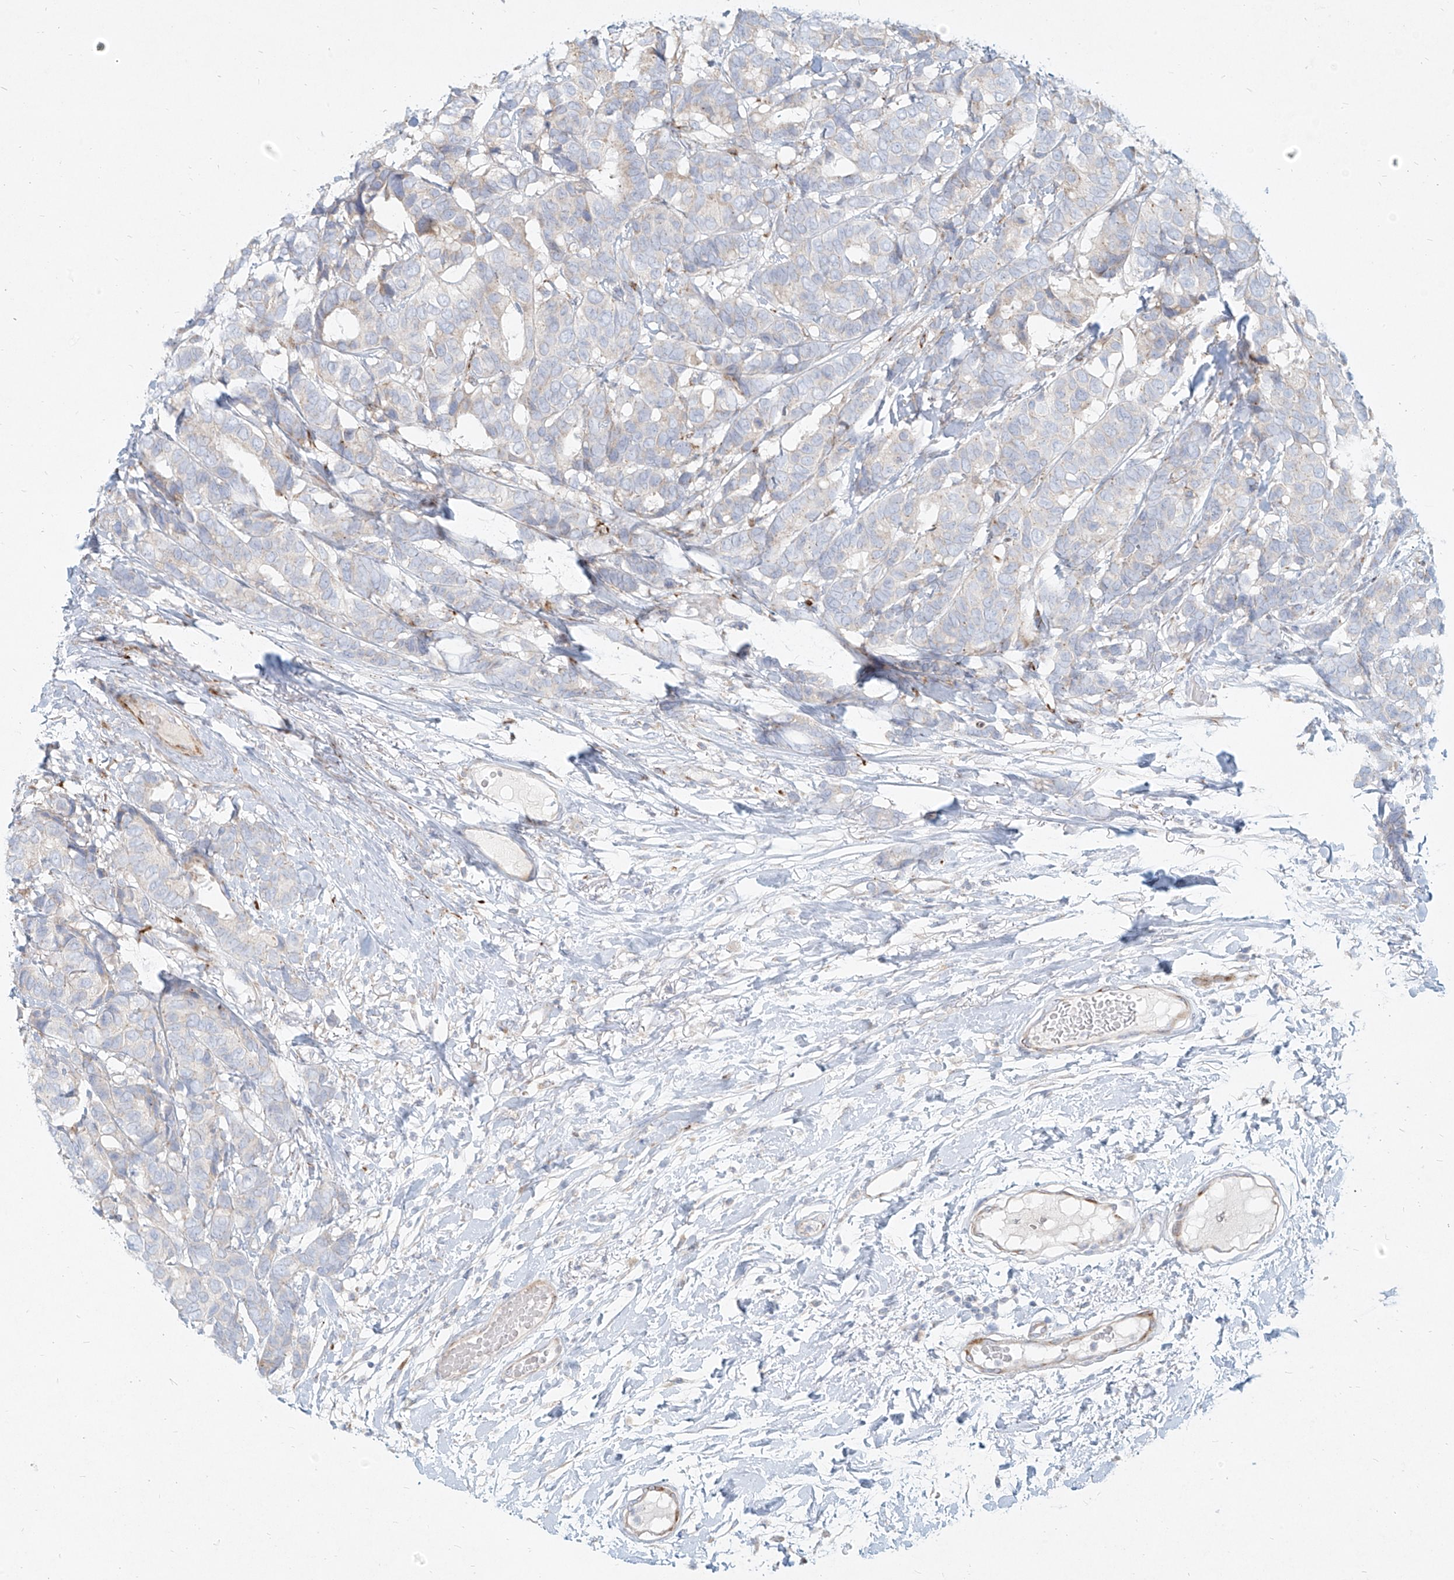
{"staining": {"intensity": "negative", "quantity": "none", "location": "none"}, "tissue": "breast cancer", "cell_type": "Tumor cells", "image_type": "cancer", "snomed": [{"axis": "morphology", "description": "Duct carcinoma"}, {"axis": "topography", "description": "Breast"}], "caption": "DAB (3,3'-diaminobenzidine) immunohistochemical staining of breast cancer demonstrates no significant positivity in tumor cells.", "gene": "MTX2", "patient": {"sex": "female", "age": 87}}